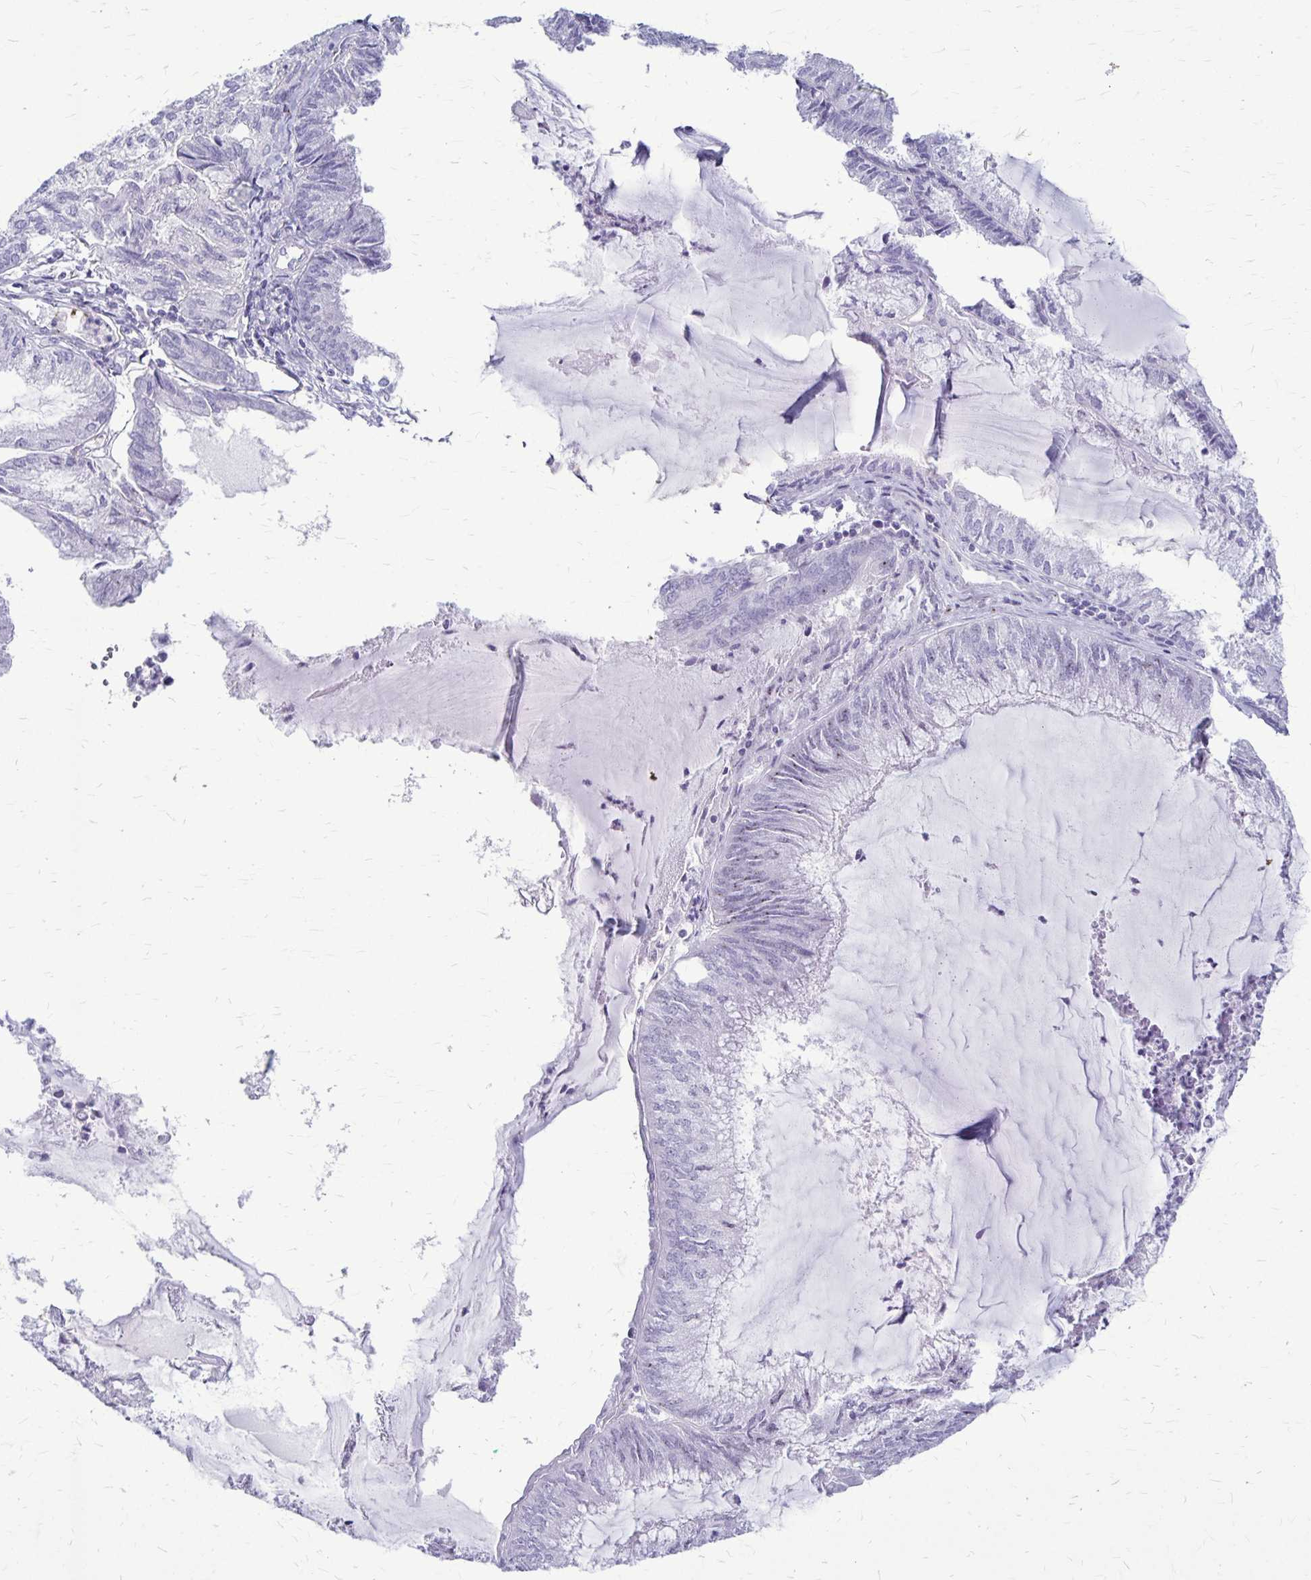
{"staining": {"intensity": "negative", "quantity": "none", "location": "none"}, "tissue": "endometrial cancer", "cell_type": "Tumor cells", "image_type": "cancer", "snomed": [{"axis": "morphology", "description": "Carcinoma, NOS"}, {"axis": "topography", "description": "Endometrium"}], "caption": "Immunohistochemical staining of human carcinoma (endometrial) displays no significant staining in tumor cells.", "gene": "GP9", "patient": {"sex": "female", "age": 62}}